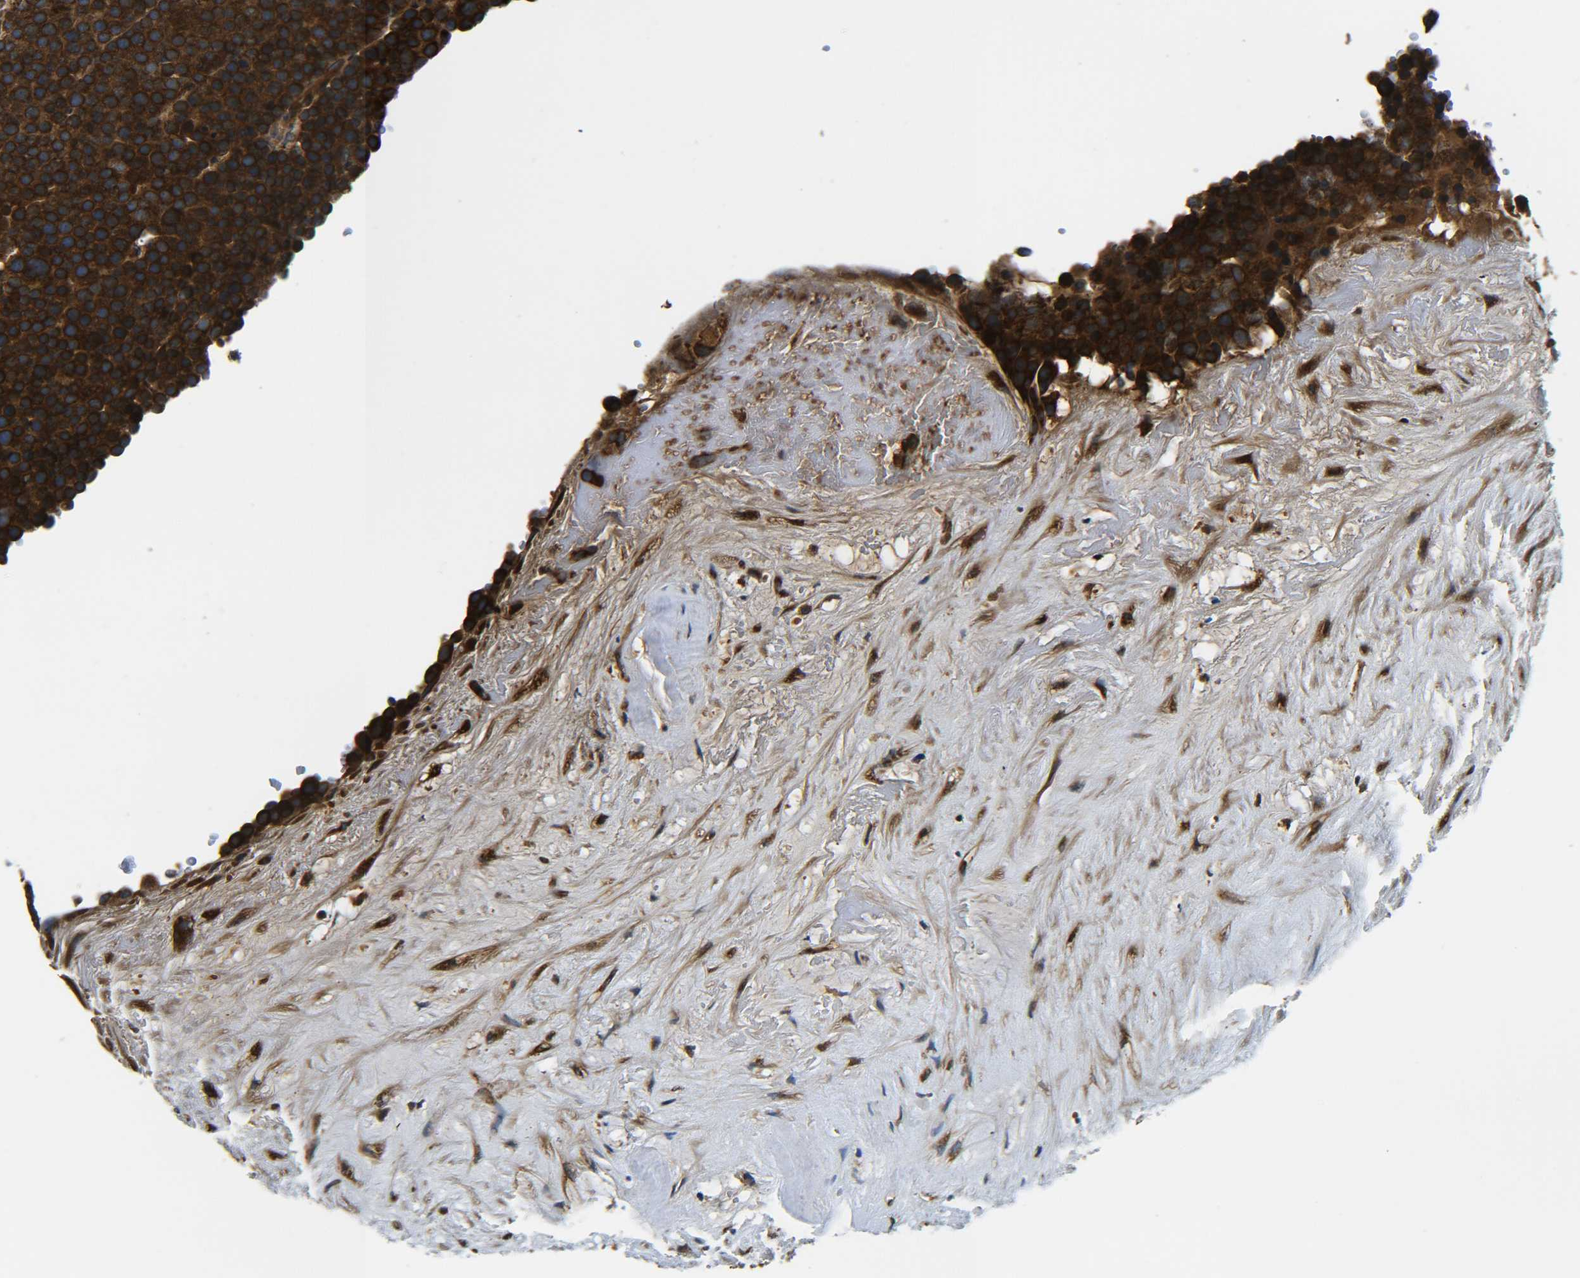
{"staining": {"intensity": "strong", "quantity": ">75%", "location": "cytoplasmic/membranous"}, "tissue": "testis cancer", "cell_type": "Tumor cells", "image_type": "cancer", "snomed": [{"axis": "morphology", "description": "Seminoma, NOS"}, {"axis": "topography", "description": "Testis"}], "caption": "Human testis seminoma stained with a brown dye shows strong cytoplasmic/membranous positive staining in approximately >75% of tumor cells.", "gene": "PREB", "patient": {"sex": "male", "age": 71}}